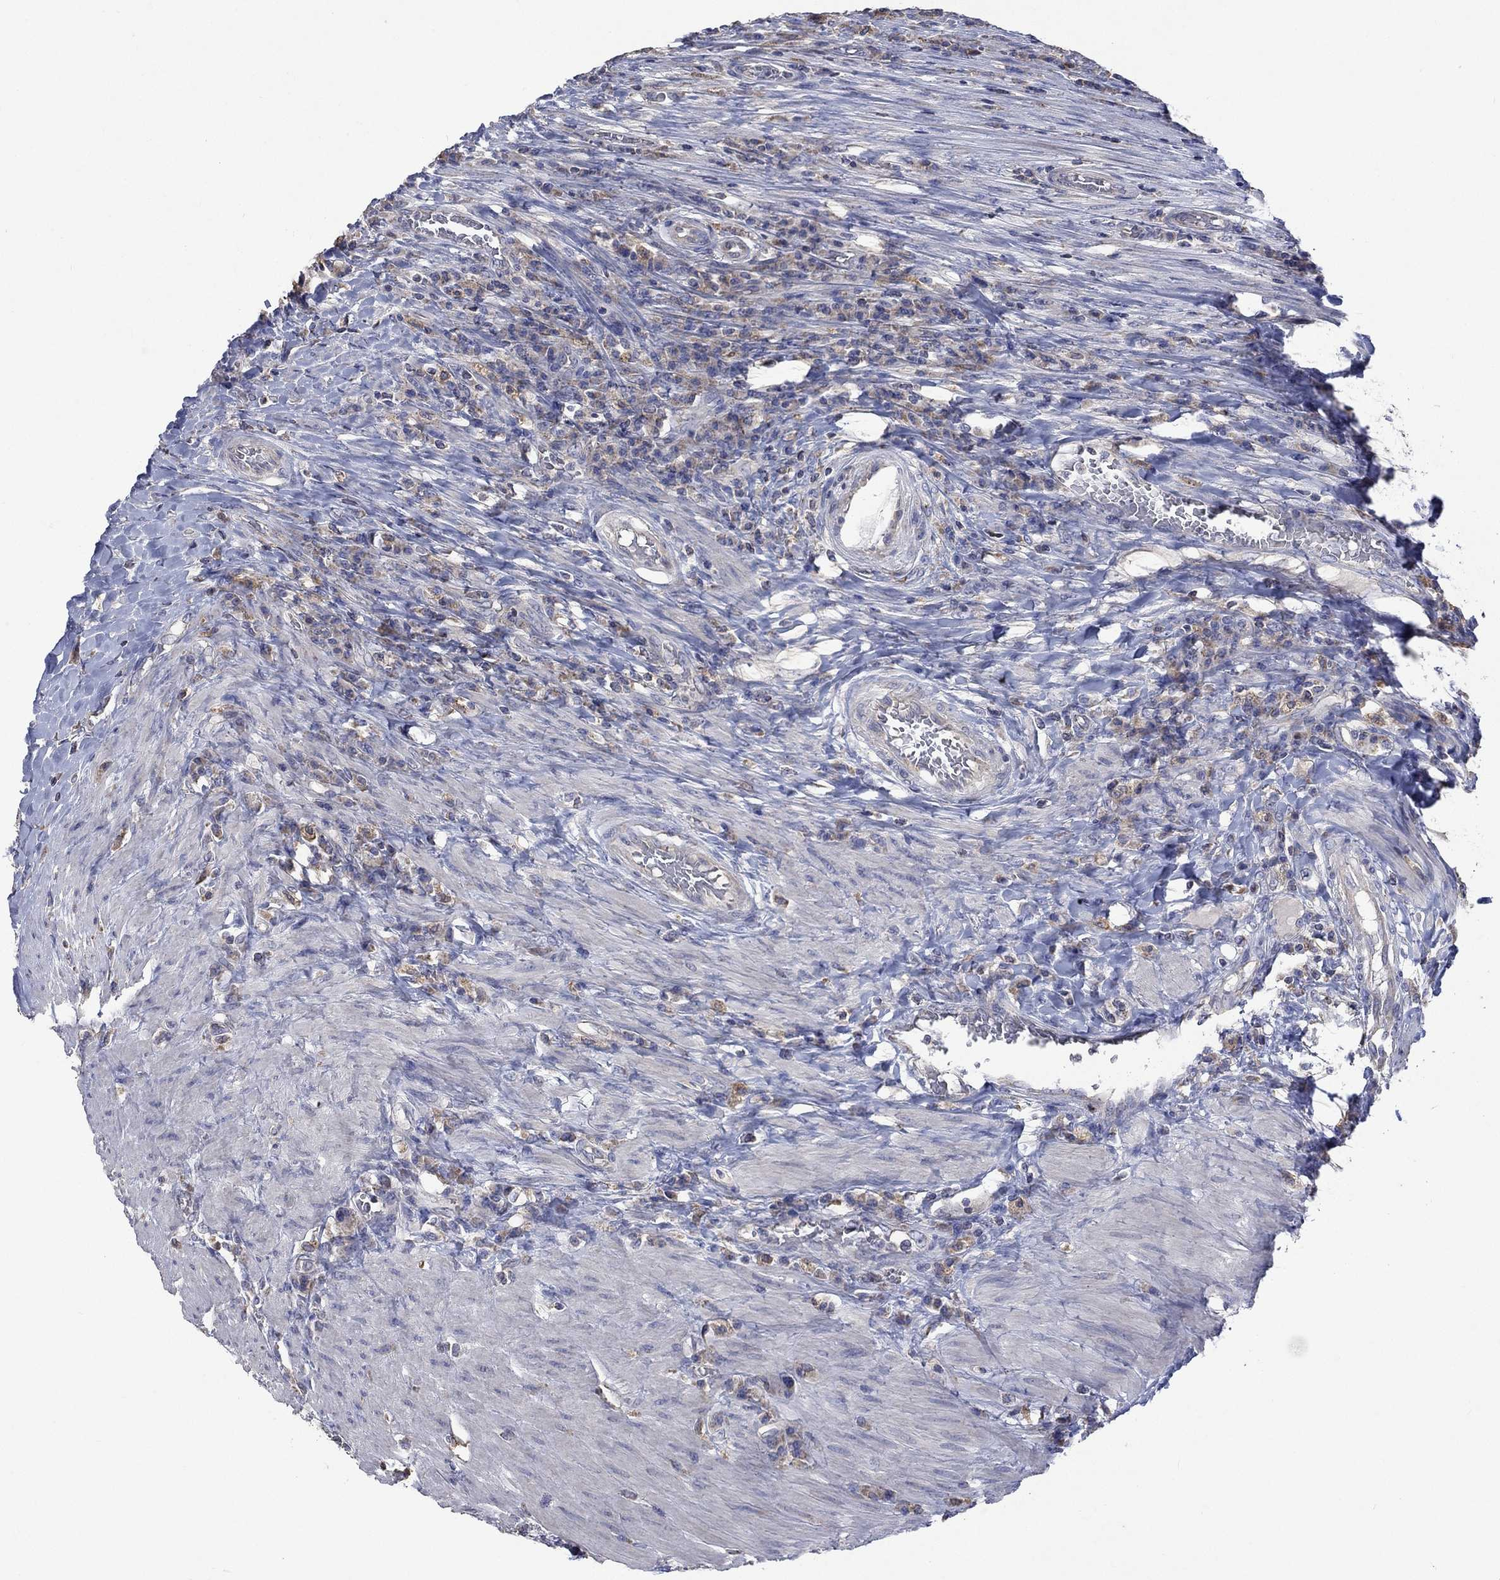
{"staining": {"intensity": "weak", "quantity": "25%-75%", "location": "cytoplasmic/membranous"}, "tissue": "colorectal cancer", "cell_type": "Tumor cells", "image_type": "cancer", "snomed": [{"axis": "morphology", "description": "Adenocarcinoma, NOS"}, {"axis": "topography", "description": "Colon"}], "caption": "Protein expression analysis of human colorectal cancer reveals weak cytoplasmic/membranous expression in approximately 25%-75% of tumor cells.", "gene": "UGT8", "patient": {"sex": "female", "age": 86}}